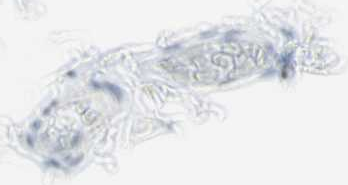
{"staining": {"intensity": "negative", "quantity": "none", "location": "none"}, "tissue": "adipose tissue", "cell_type": "Adipocytes", "image_type": "normal", "snomed": [{"axis": "morphology", "description": "Normal tissue, NOS"}, {"axis": "topography", "description": "Soft tissue"}], "caption": "A high-resolution histopathology image shows immunohistochemistry staining of unremarkable adipose tissue, which demonstrates no significant positivity in adipocytes.", "gene": "ALDOA", "patient": {"sex": "male", "age": 26}}